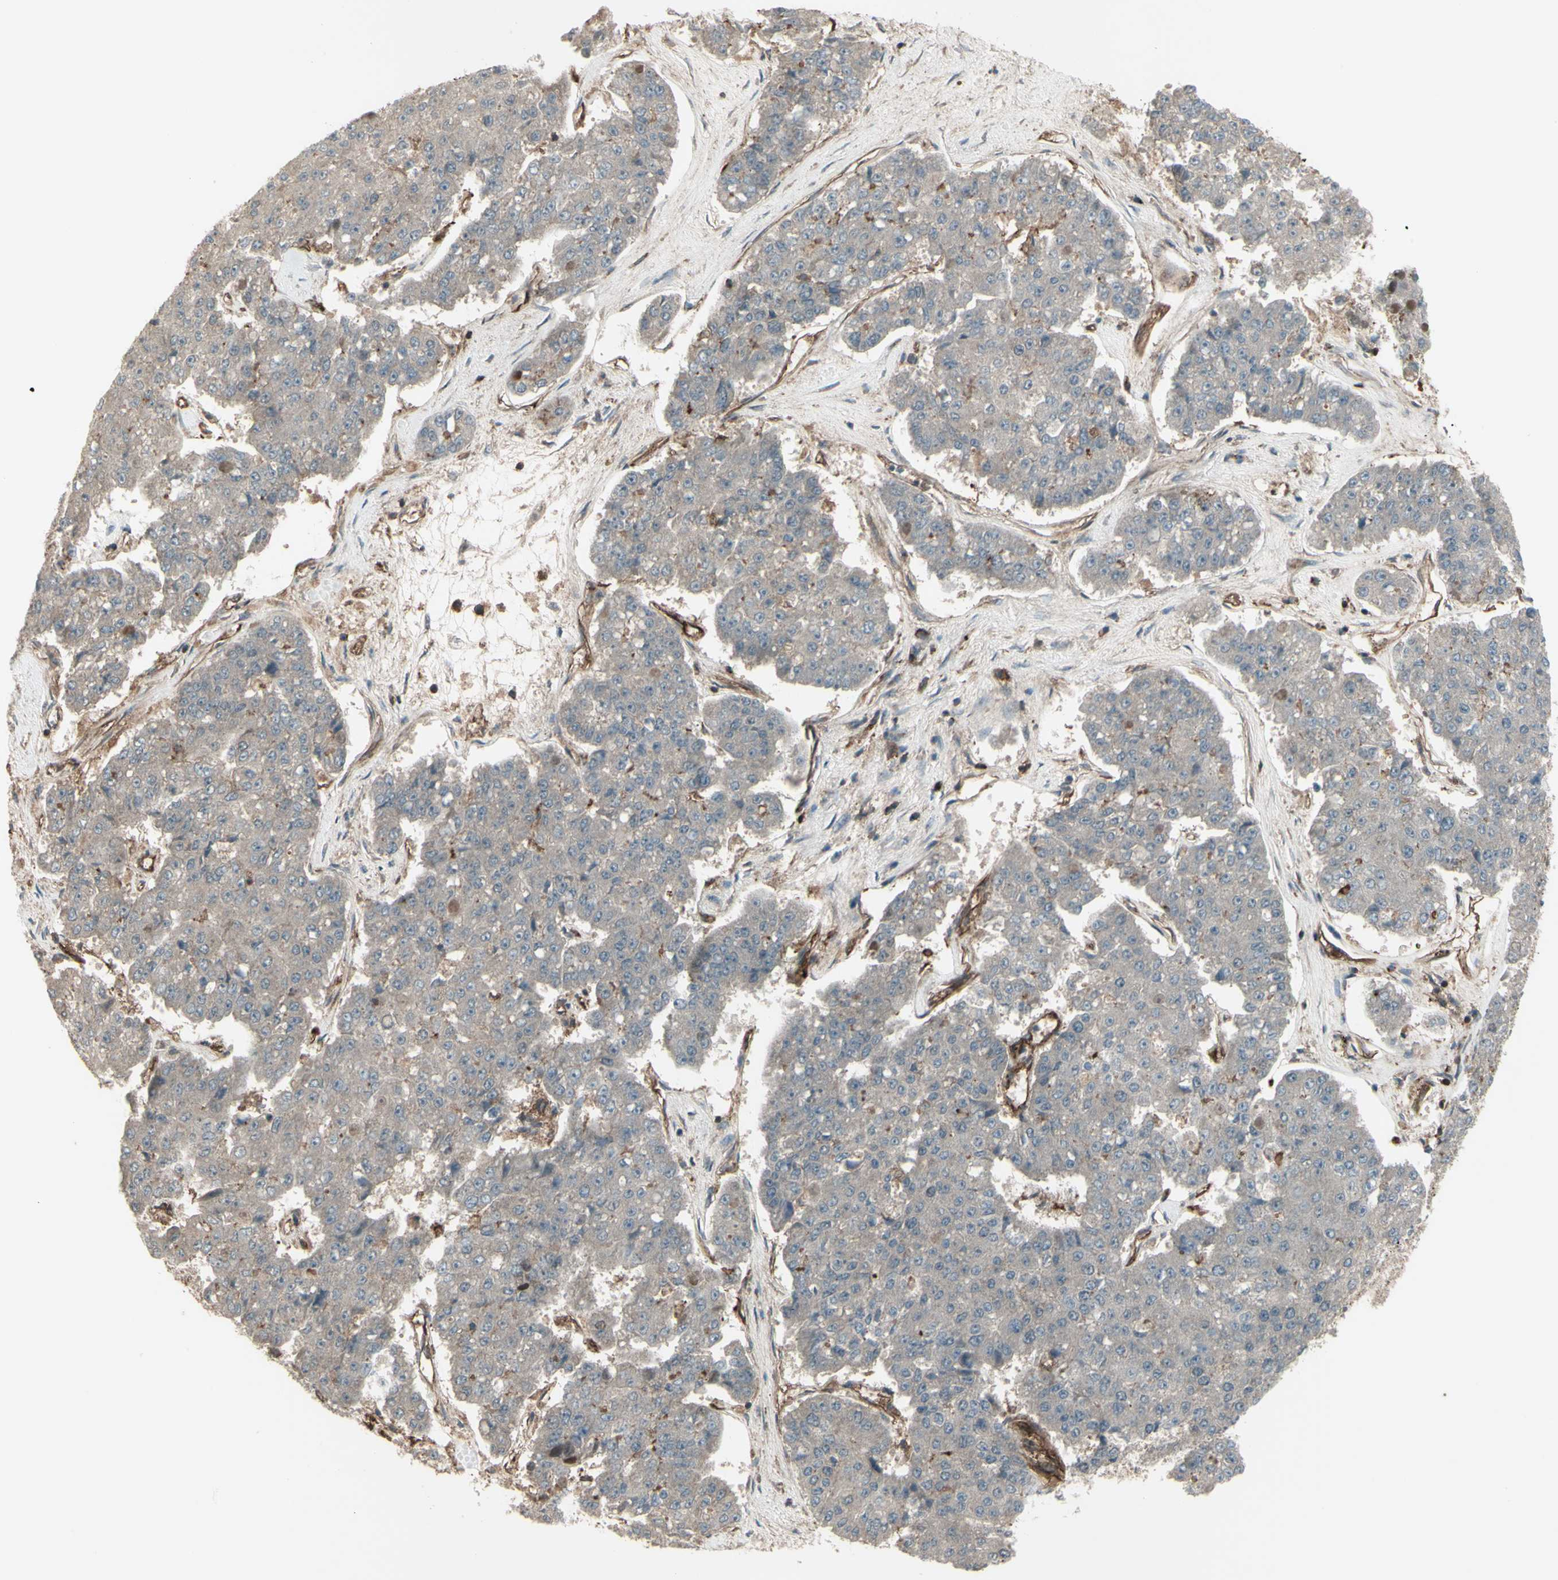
{"staining": {"intensity": "weak", "quantity": "<25%", "location": "cytoplasmic/membranous"}, "tissue": "pancreatic cancer", "cell_type": "Tumor cells", "image_type": "cancer", "snomed": [{"axis": "morphology", "description": "Adenocarcinoma, NOS"}, {"axis": "topography", "description": "Pancreas"}], "caption": "IHC histopathology image of human pancreatic cancer stained for a protein (brown), which displays no expression in tumor cells. (Stains: DAB (3,3'-diaminobenzidine) IHC with hematoxylin counter stain, Microscopy: brightfield microscopy at high magnification).", "gene": "FXYD5", "patient": {"sex": "male", "age": 50}}